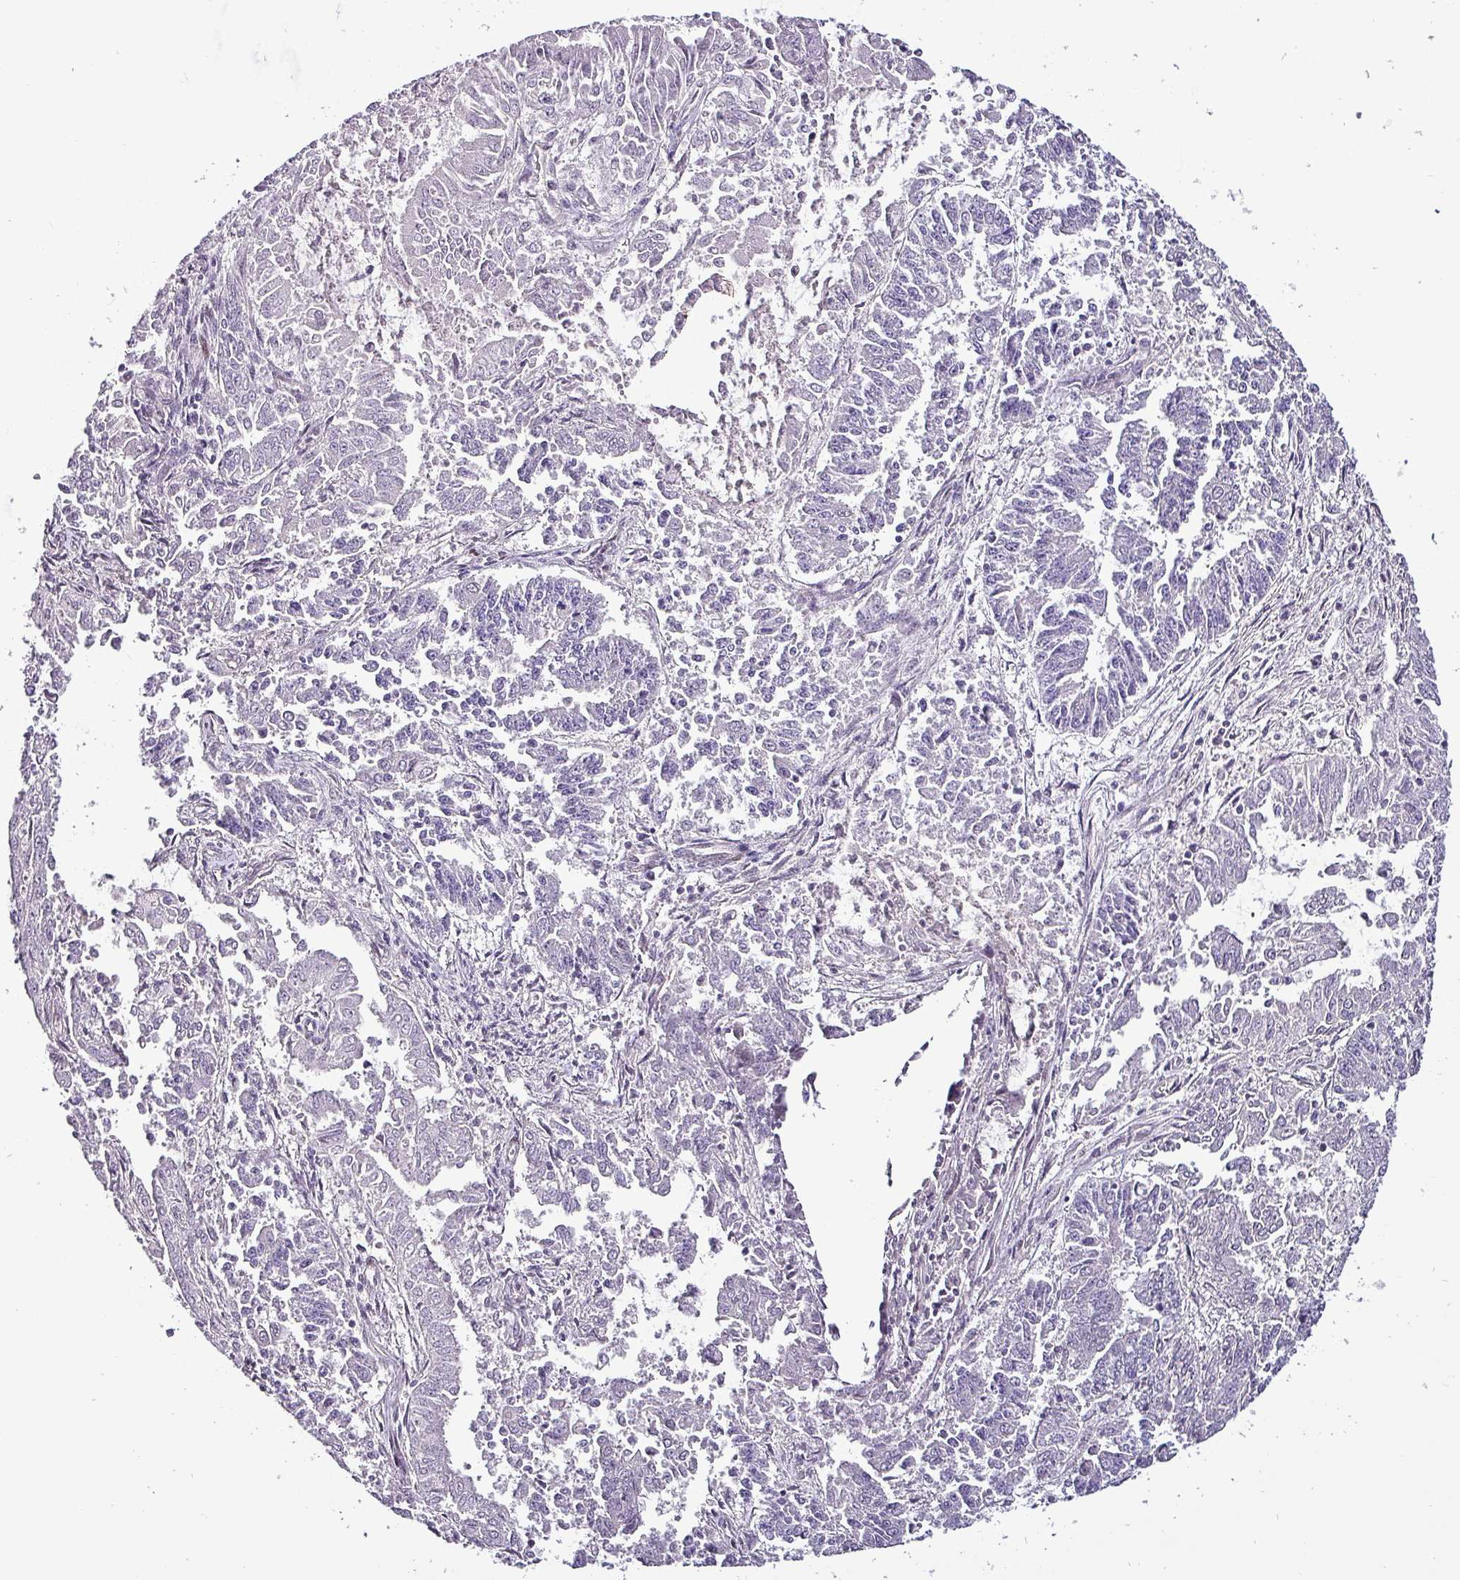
{"staining": {"intensity": "negative", "quantity": "none", "location": "none"}, "tissue": "endometrial cancer", "cell_type": "Tumor cells", "image_type": "cancer", "snomed": [{"axis": "morphology", "description": "Adenocarcinoma, NOS"}, {"axis": "topography", "description": "Endometrium"}], "caption": "This is an IHC micrograph of endometrial cancer. There is no staining in tumor cells.", "gene": "GRAPL", "patient": {"sex": "female", "age": 73}}